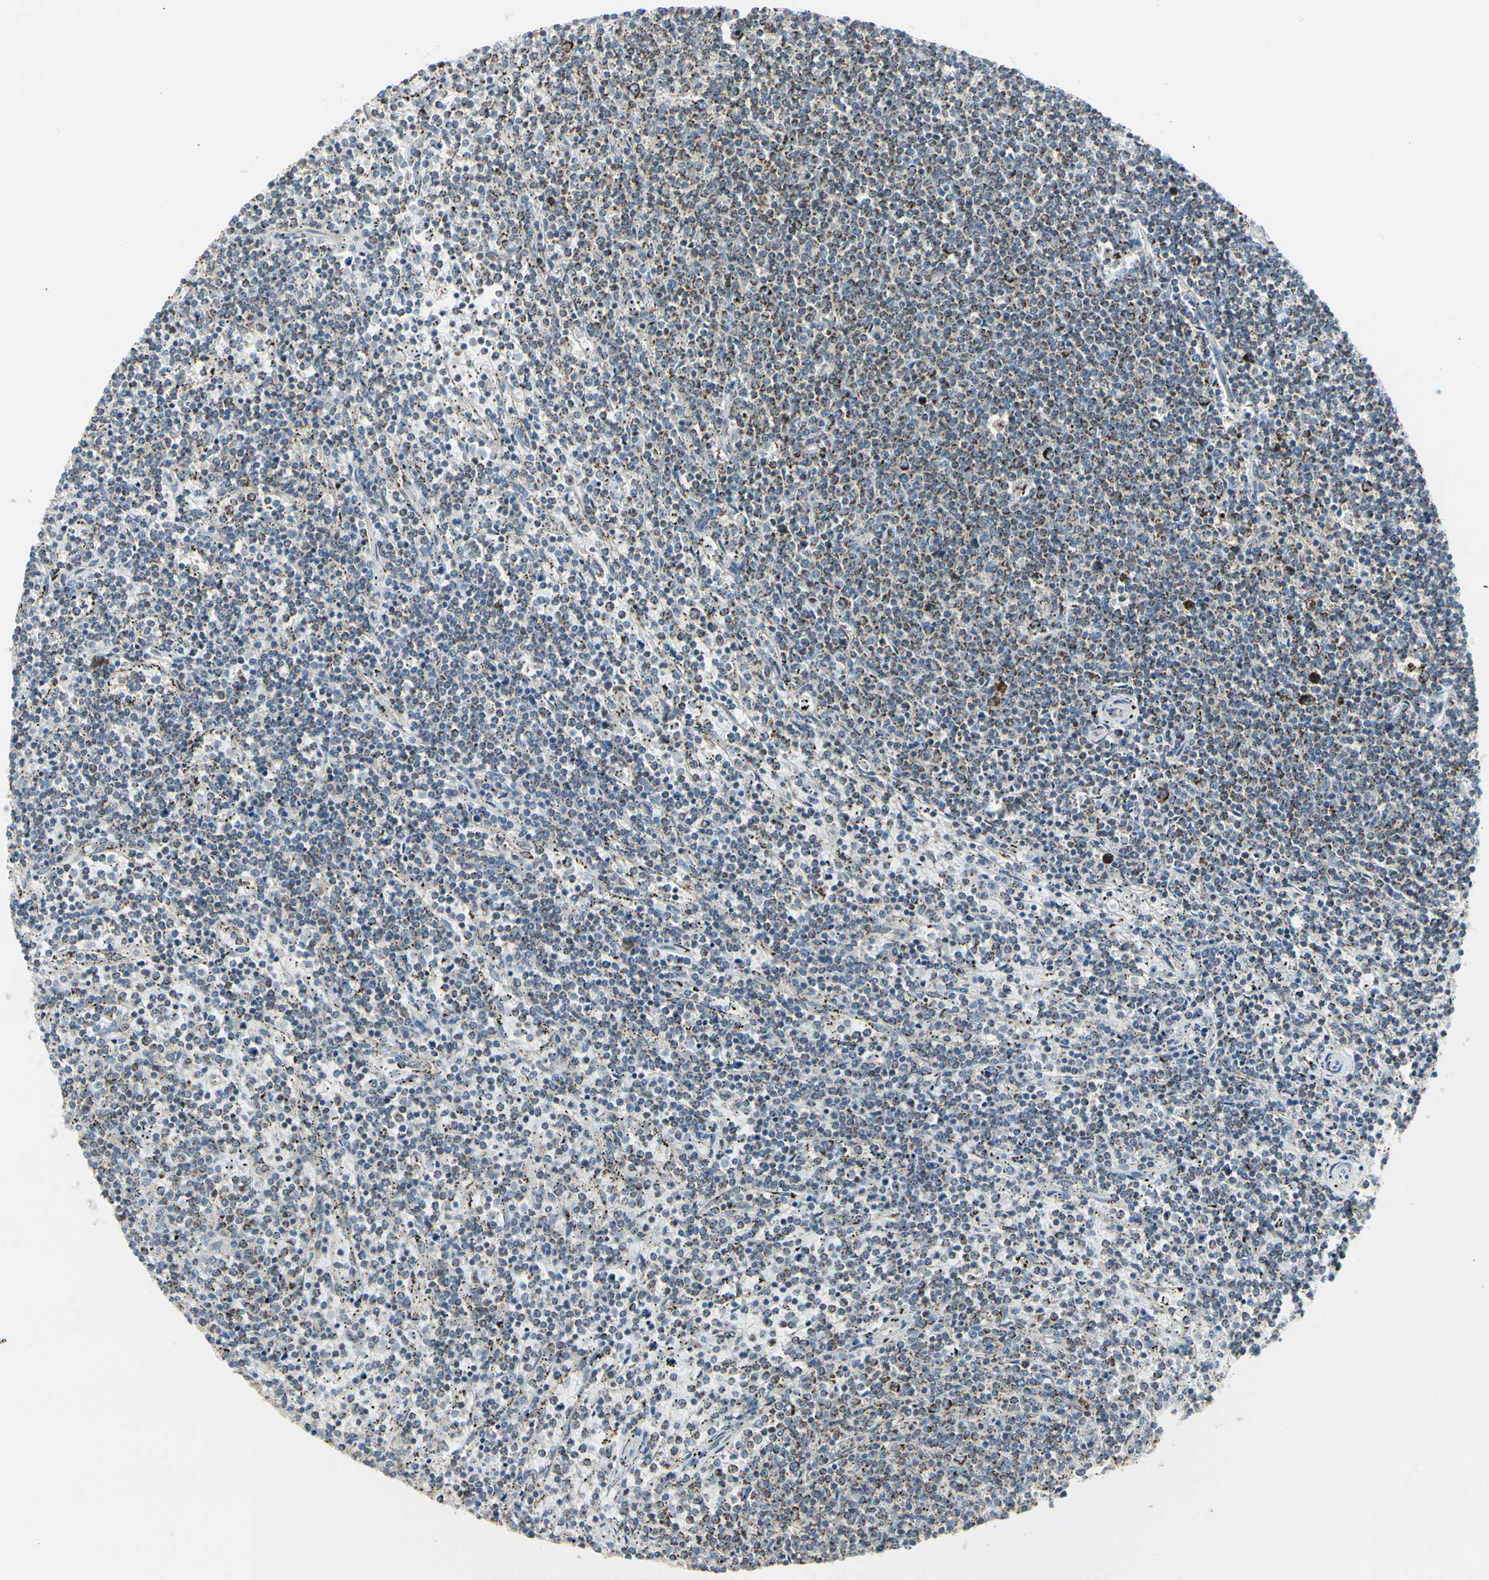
{"staining": {"intensity": "weak", "quantity": "25%-75%", "location": "cytoplasmic/membranous"}, "tissue": "lymphoma", "cell_type": "Tumor cells", "image_type": "cancer", "snomed": [{"axis": "morphology", "description": "Malignant lymphoma, non-Hodgkin's type, Low grade"}, {"axis": "topography", "description": "Spleen"}], "caption": "Brown immunohistochemical staining in human lymphoma reveals weak cytoplasmic/membranous expression in approximately 25%-75% of tumor cells.", "gene": "ANKS6", "patient": {"sex": "female", "age": 50}}